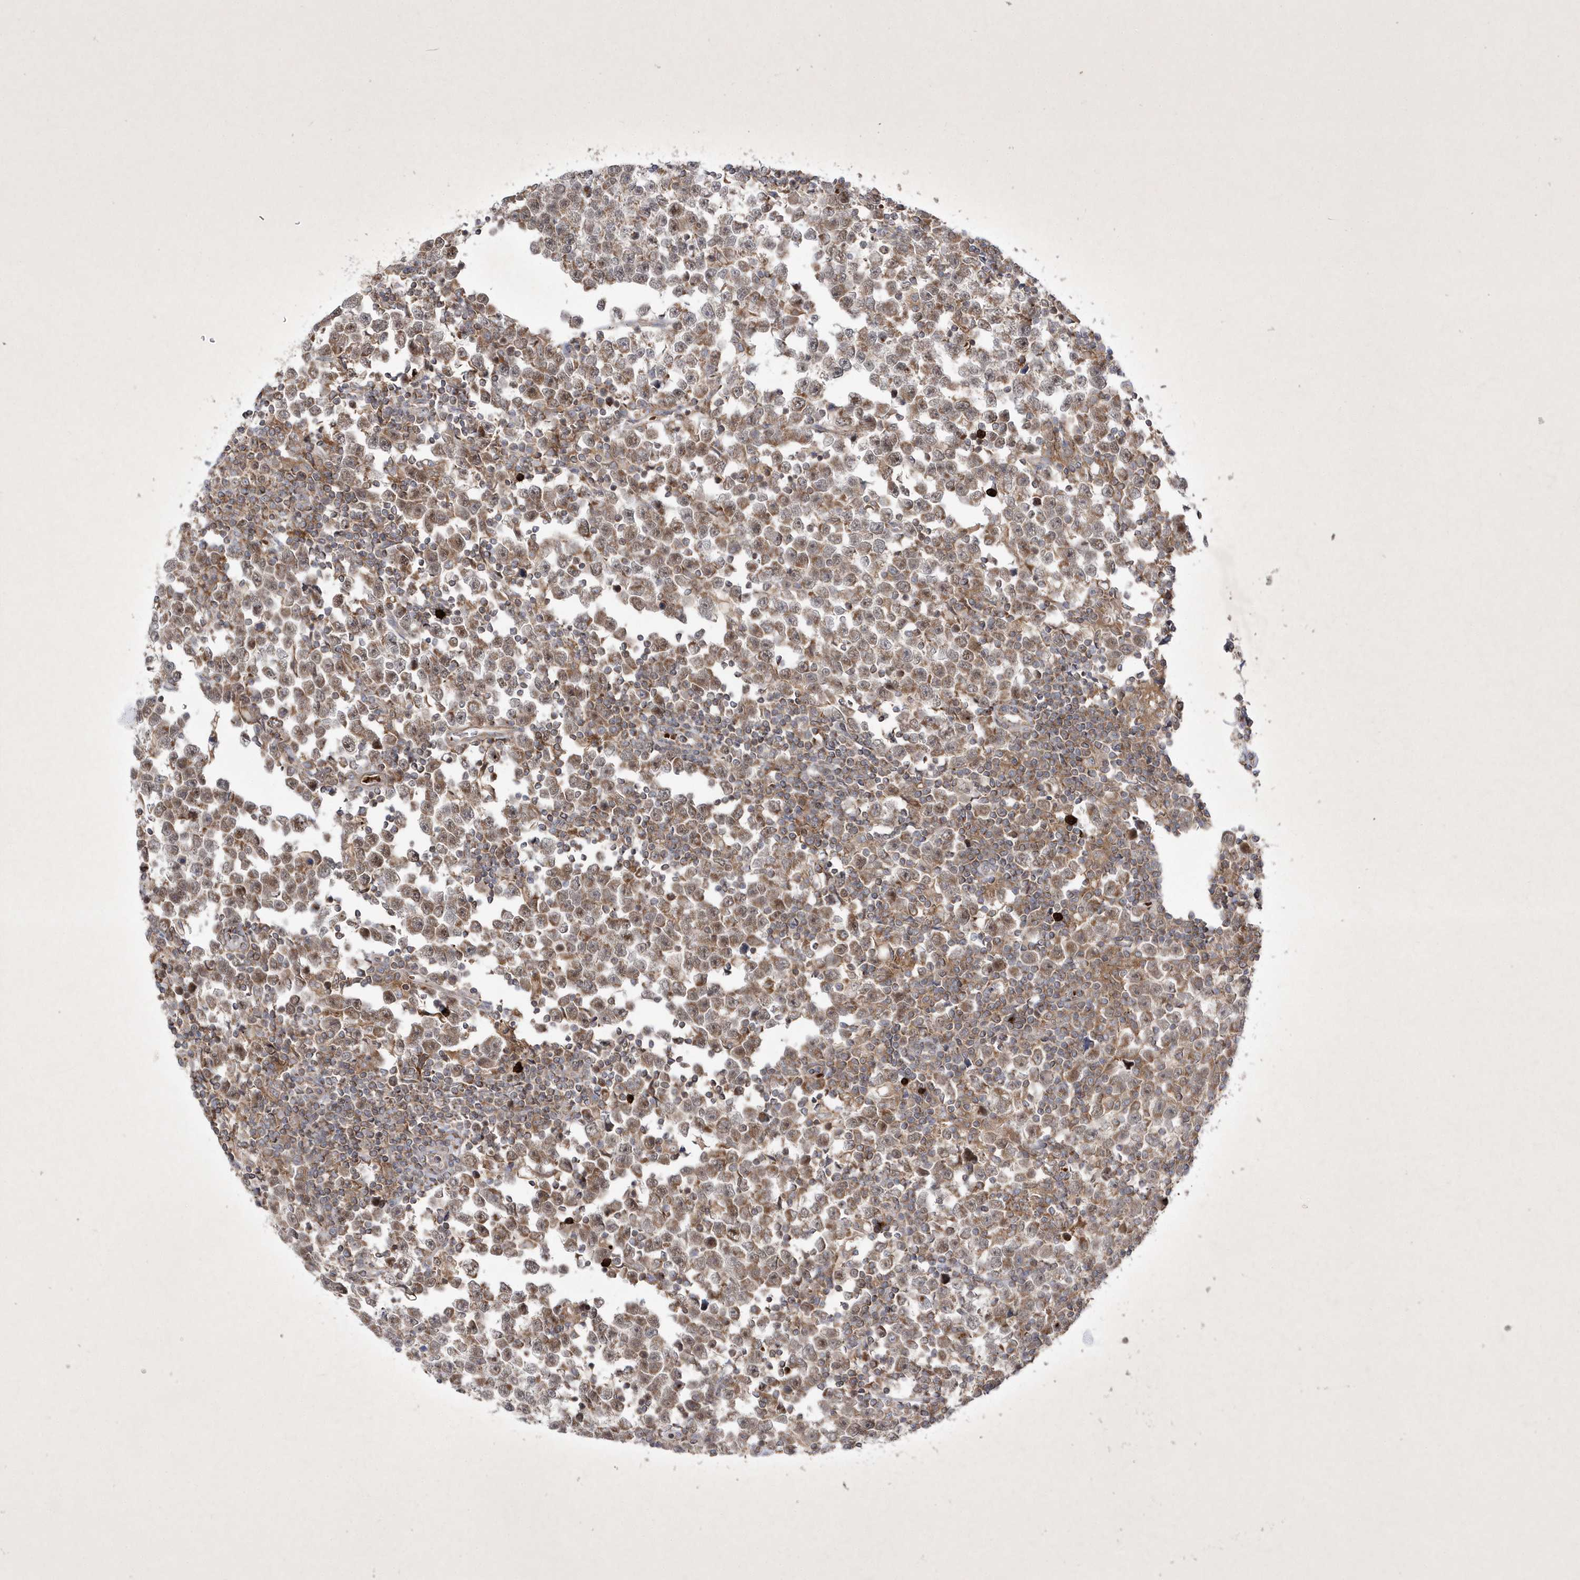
{"staining": {"intensity": "moderate", "quantity": ">75%", "location": "cytoplasmic/membranous,nuclear"}, "tissue": "testis cancer", "cell_type": "Tumor cells", "image_type": "cancer", "snomed": [{"axis": "morphology", "description": "Normal tissue, NOS"}, {"axis": "morphology", "description": "Seminoma, NOS"}, {"axis": "topography", "description": "Testis"}], "caption": "Testis cancer stained with immunohistochemistry shows moderate cytoplasmic/membranous and nuclear staining in about >75% of tumor cells.", "gene": "OPA1", "patient": {"sex": "male", "age": 43}}